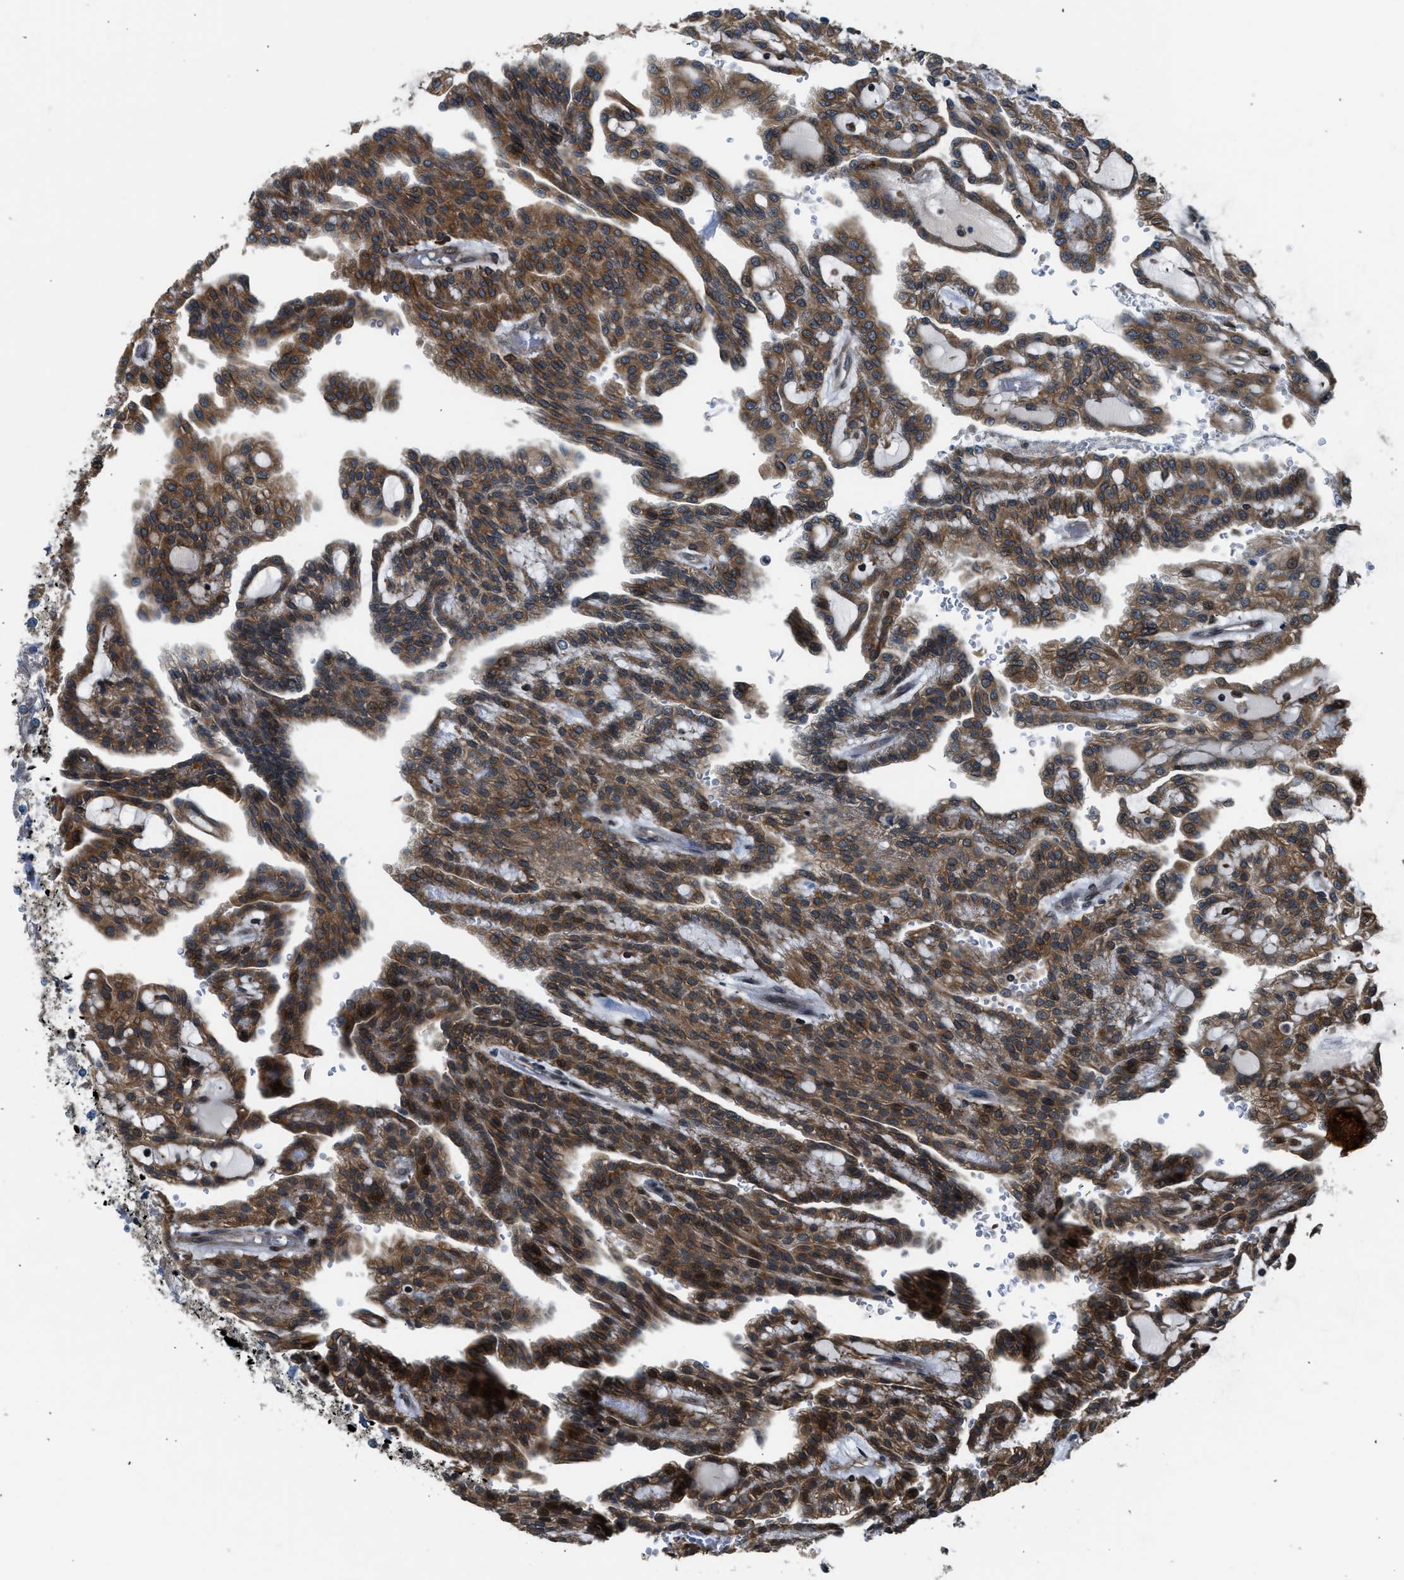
{"staining": {"intensity": "strong", "quantity": ">75%", "location": "cytoplasmic/membranous"}, "tissue": "renal cancer", "cell_type": "Tumor cells", "image_type": "cancer", "snomed": [{"axis": "morphology", "description": "Adenocarcinoma, NOS"}, {"axis": "topography", "description": "Kidney"}], "caption": "Protein positivity by immunohistochemistry demonstrates strong cytoplasmic/membranous positivity in about >75% of tumor cells in renal cancer (adenocarcinoma). The staining was performed using DAB (3,3'-diaminobenzidine) to visualize the protein expression in brown, while the nuclei were stained in blue with hematoxylin (Magnification: 20x).", "gene": "RETREG3", "patient": {"sex": "male", "age": 63}}